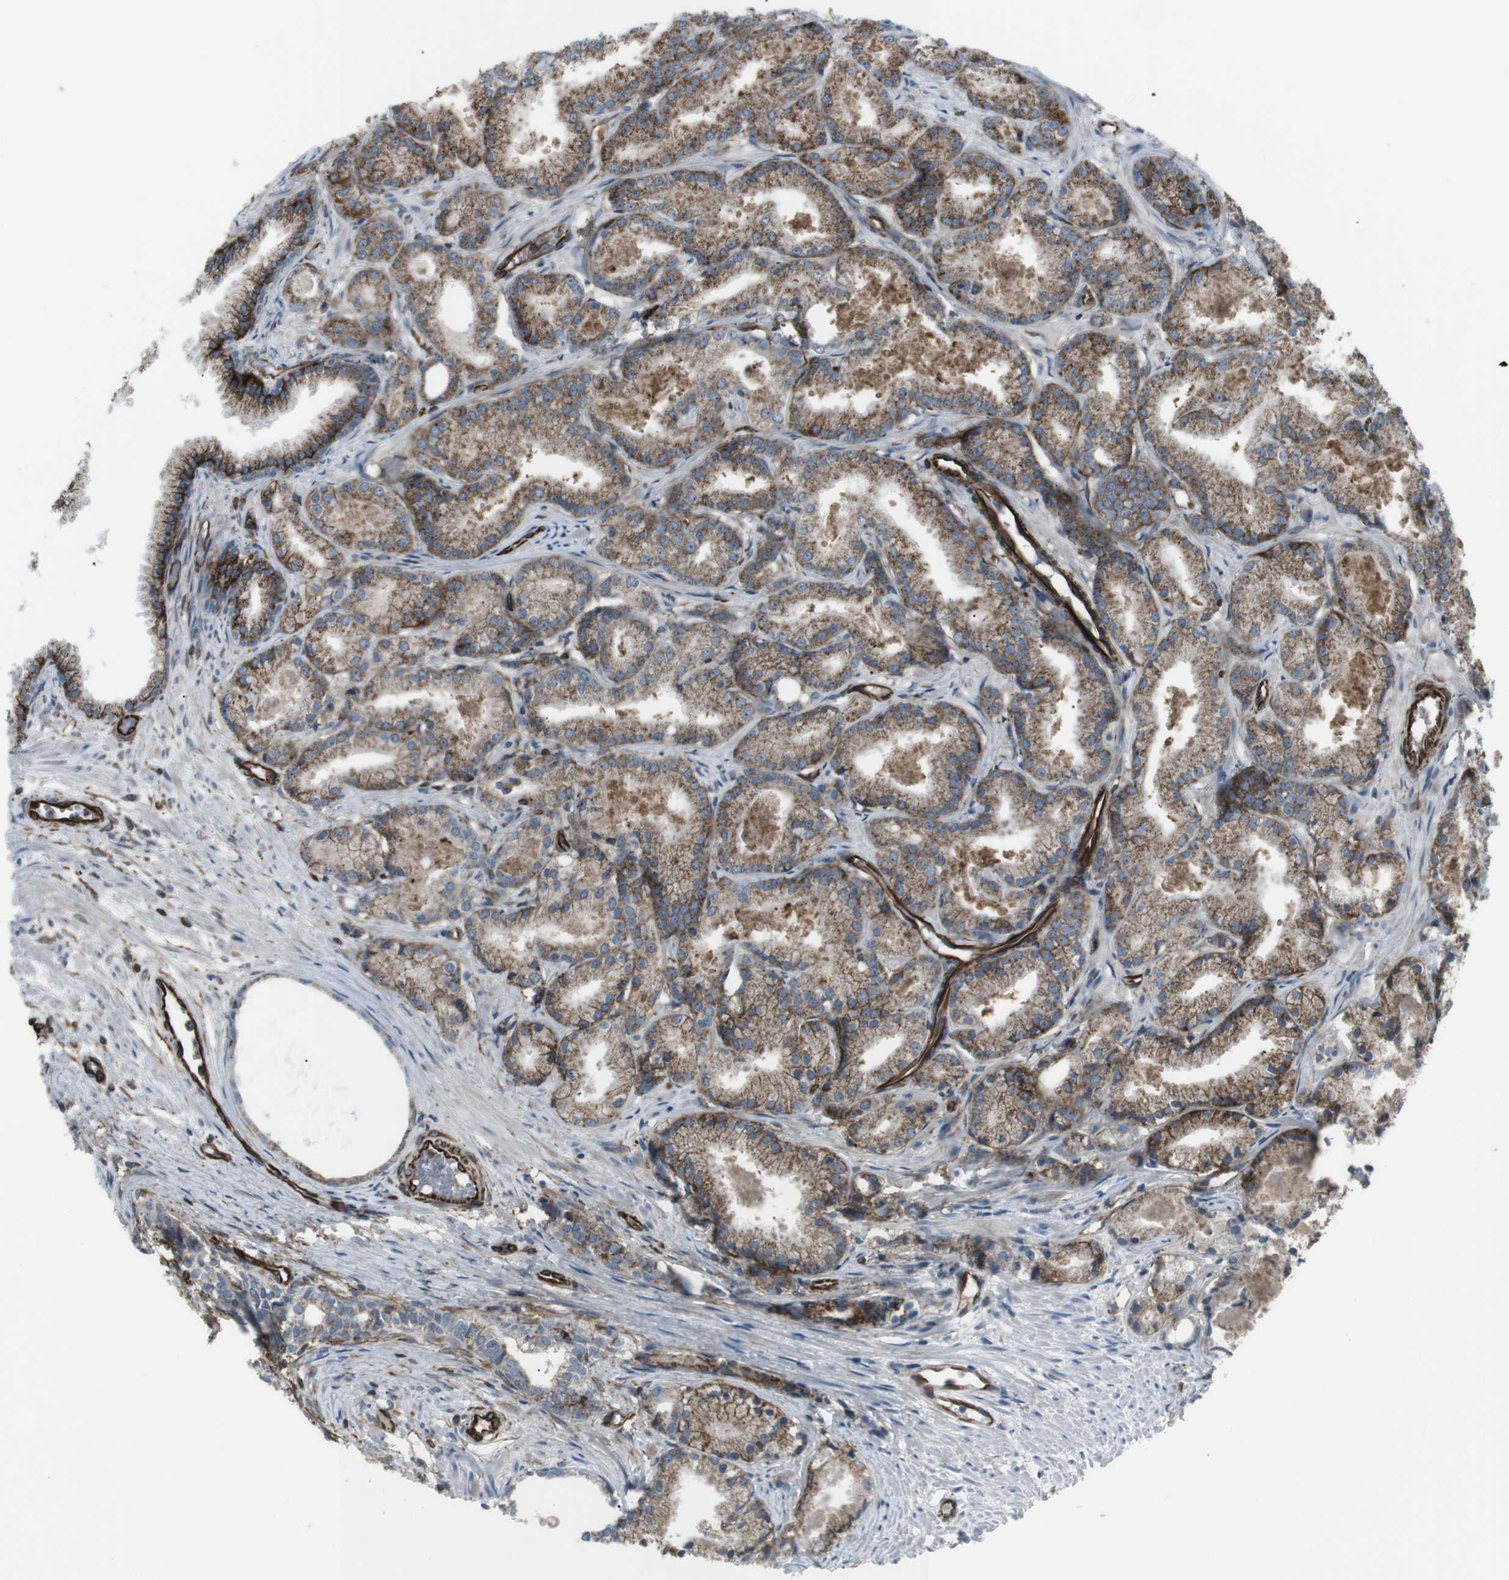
{"staining": {"intensity": "moderate", "quantity": ">75%", "location": "cytoplasmic/membranous"}, "tissue": "prostate cancer", "cell_type": "Tumor cells", "image_type": "cancer", "snomed": [{"axis": "morphology", "description": "Adenocarcinoma, Low grade"}, {"axis": "topography", "description": "Prostate"}], "caption": "A brown stain labels moderate cytoplasmic/membranous staining of a protein in prostate low-grade adenocarcinoma tumor cells.", "gene": "TMEM141", "patient": {"sex": "male", "age": 72}}